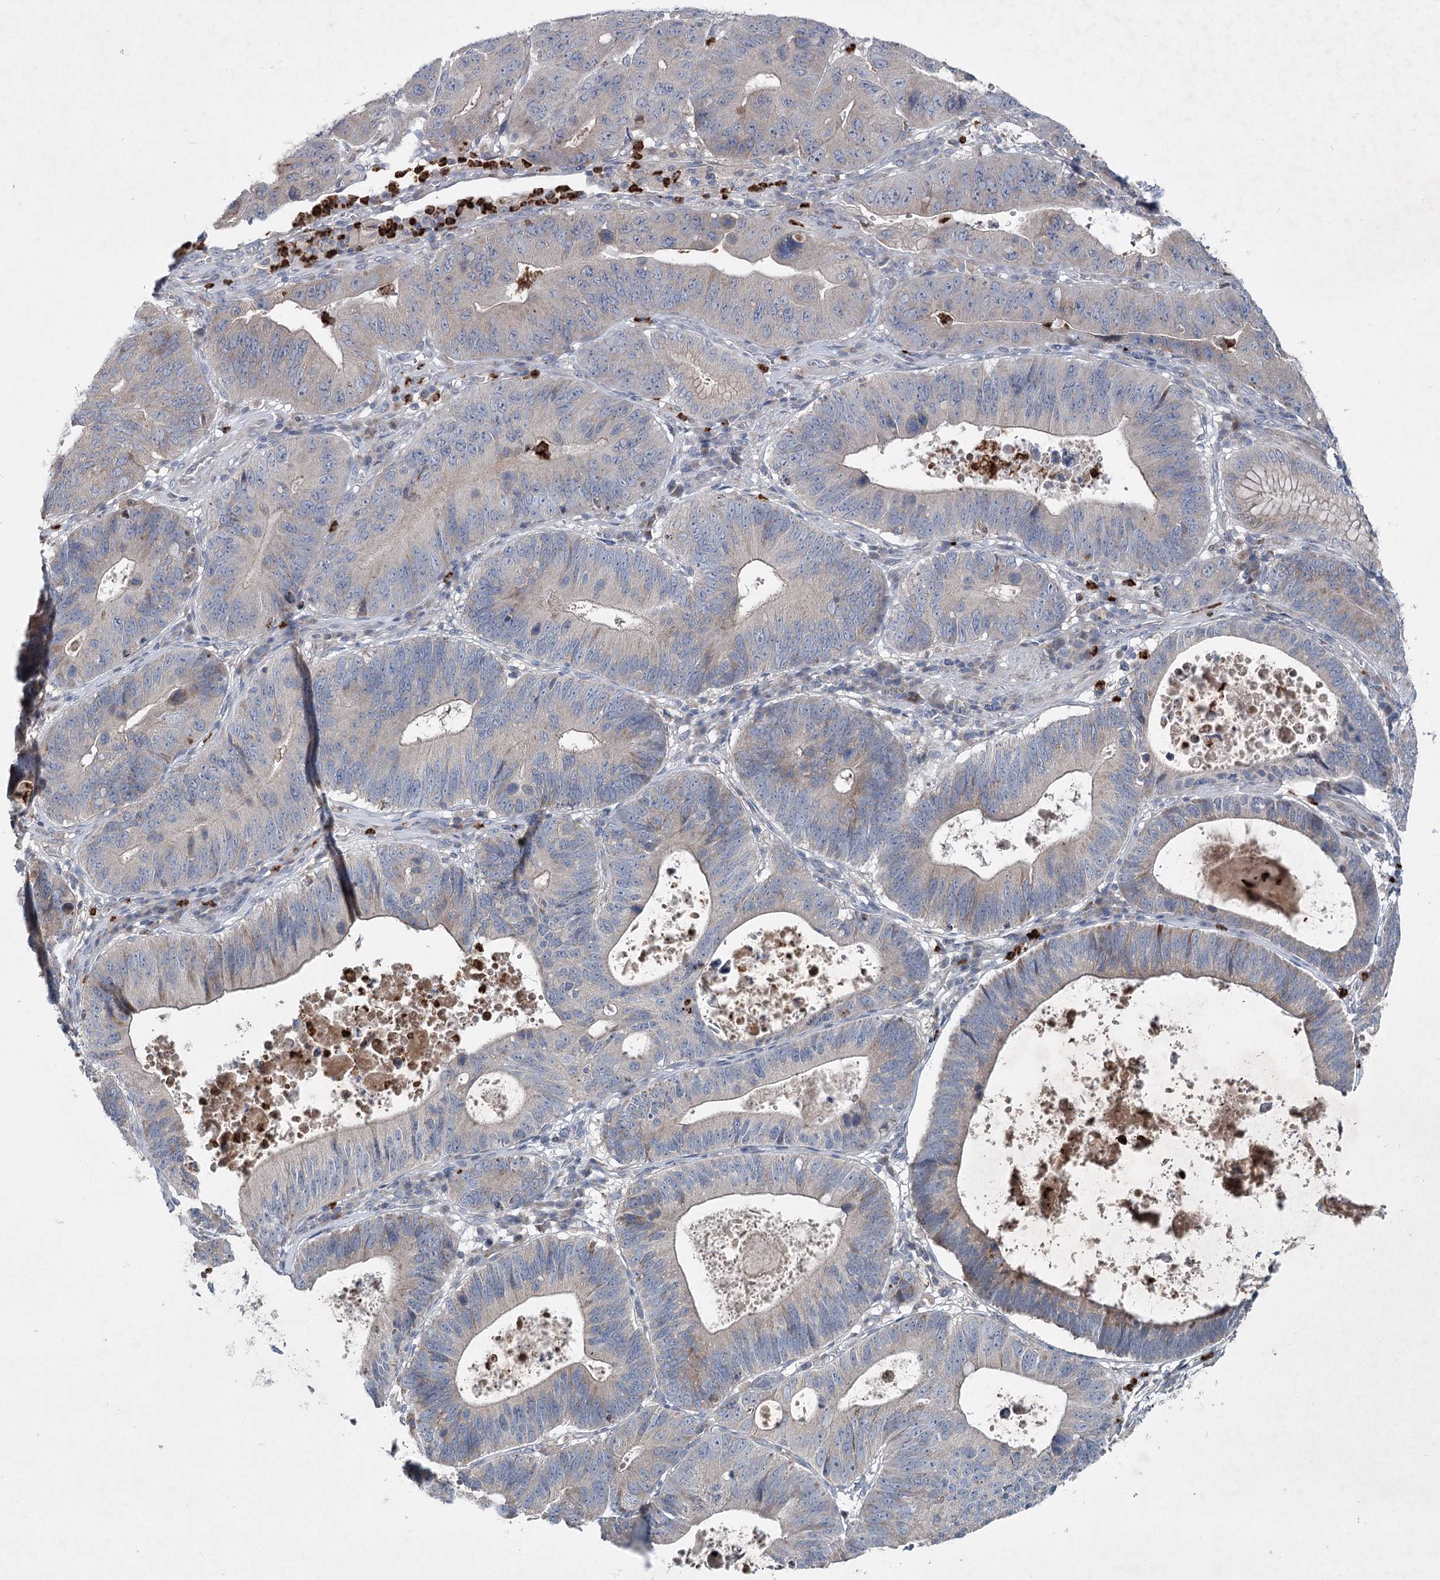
{"staining": {"intensity": "weak", "quantity": "<25%", "location": "cytoplasmic/membranous"}, "tissue": "stomach cancer", "cell_type": "Tumor cells", "image_type": "cancer", "snomed": [{"axis": "morphology", "description": "Adenocarcinoma, NOS"}, {"axis": "topography", "description": "Stomach"}], "caption": "This is a image of immunohistochemistry staining of stomach adenocarcinoma, which shows no positivity in tumor cells.", "gene": "PLA2G12A", "patient": {"sex": "male", "age": 59}}